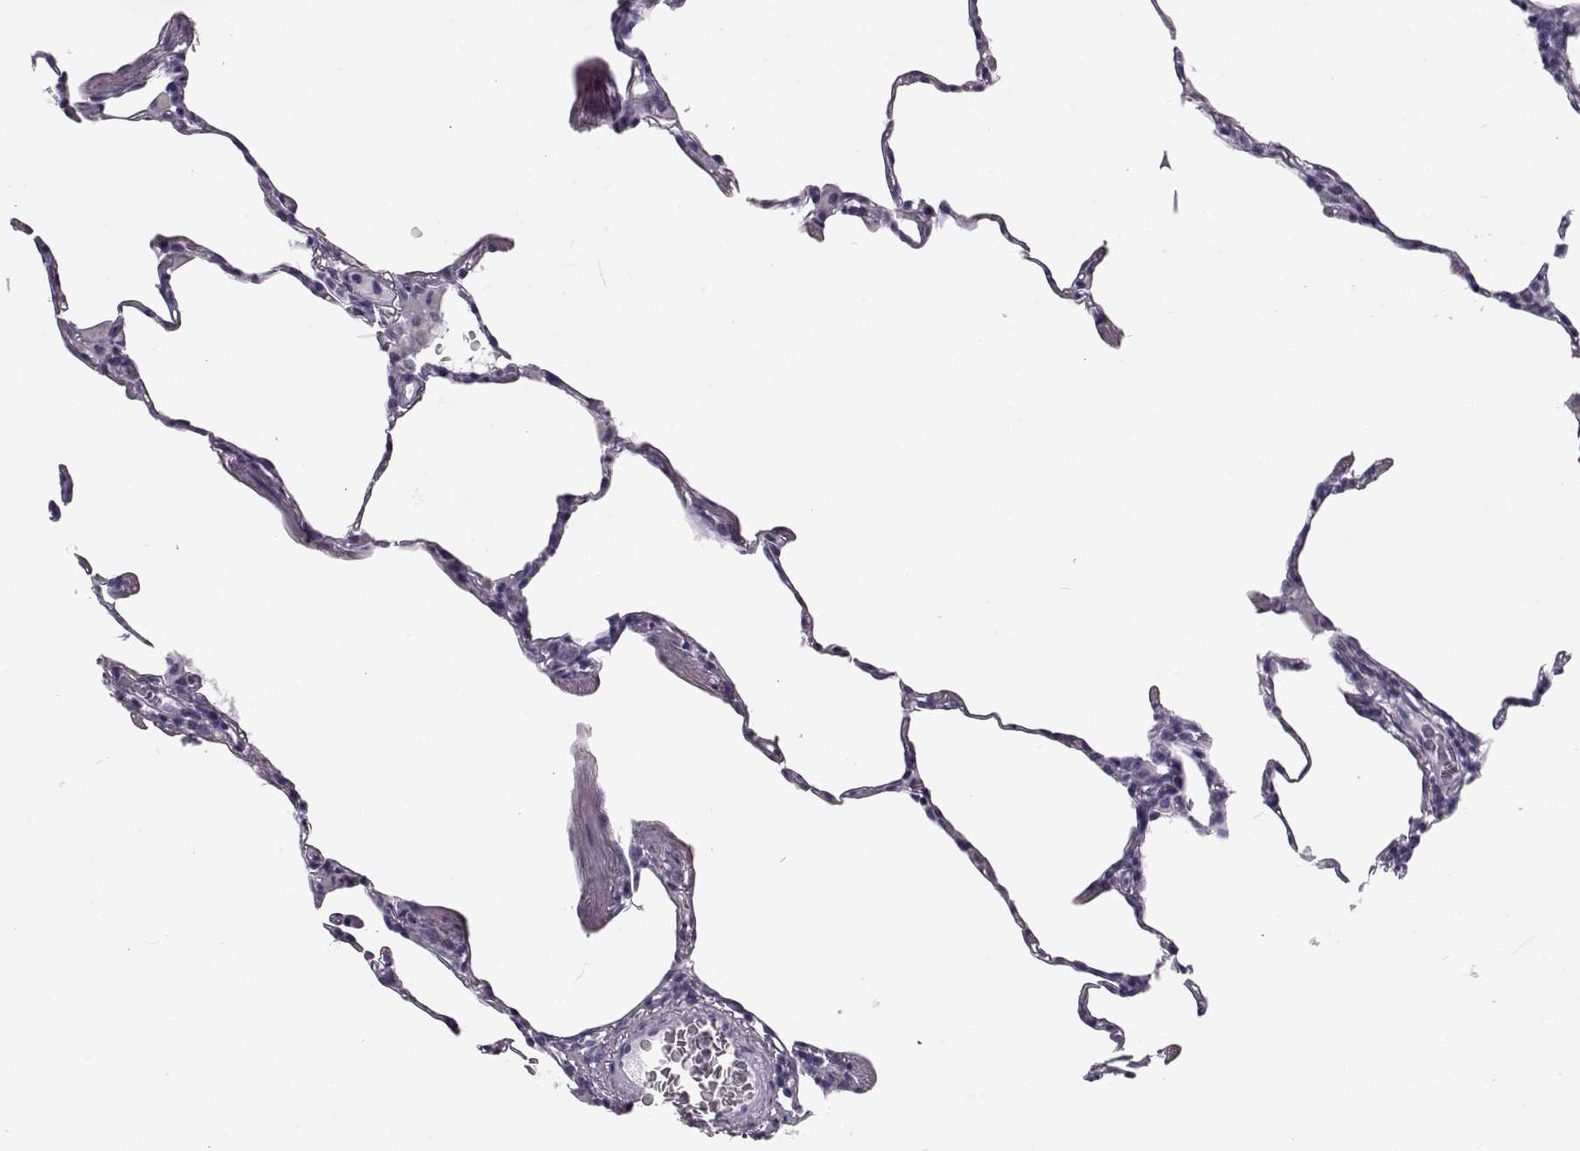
{"staining": {"intensity": "negative", "quantity": "none", "location": "none"}, "tissue": "lung", "cell_type": "Alveolar cells", "image_type": "normal", "snomed": [{"axis": "morphology", "description": "Normal tissue, NOS"}, {"axis": "topography", "description": "Lung"}], "caption": "This is an IHC photomicrograph of normal human lung. There is no expression in alveolar cells.", "gene": "BFSP2", "patient": {"sex": "female", "age": 57}}